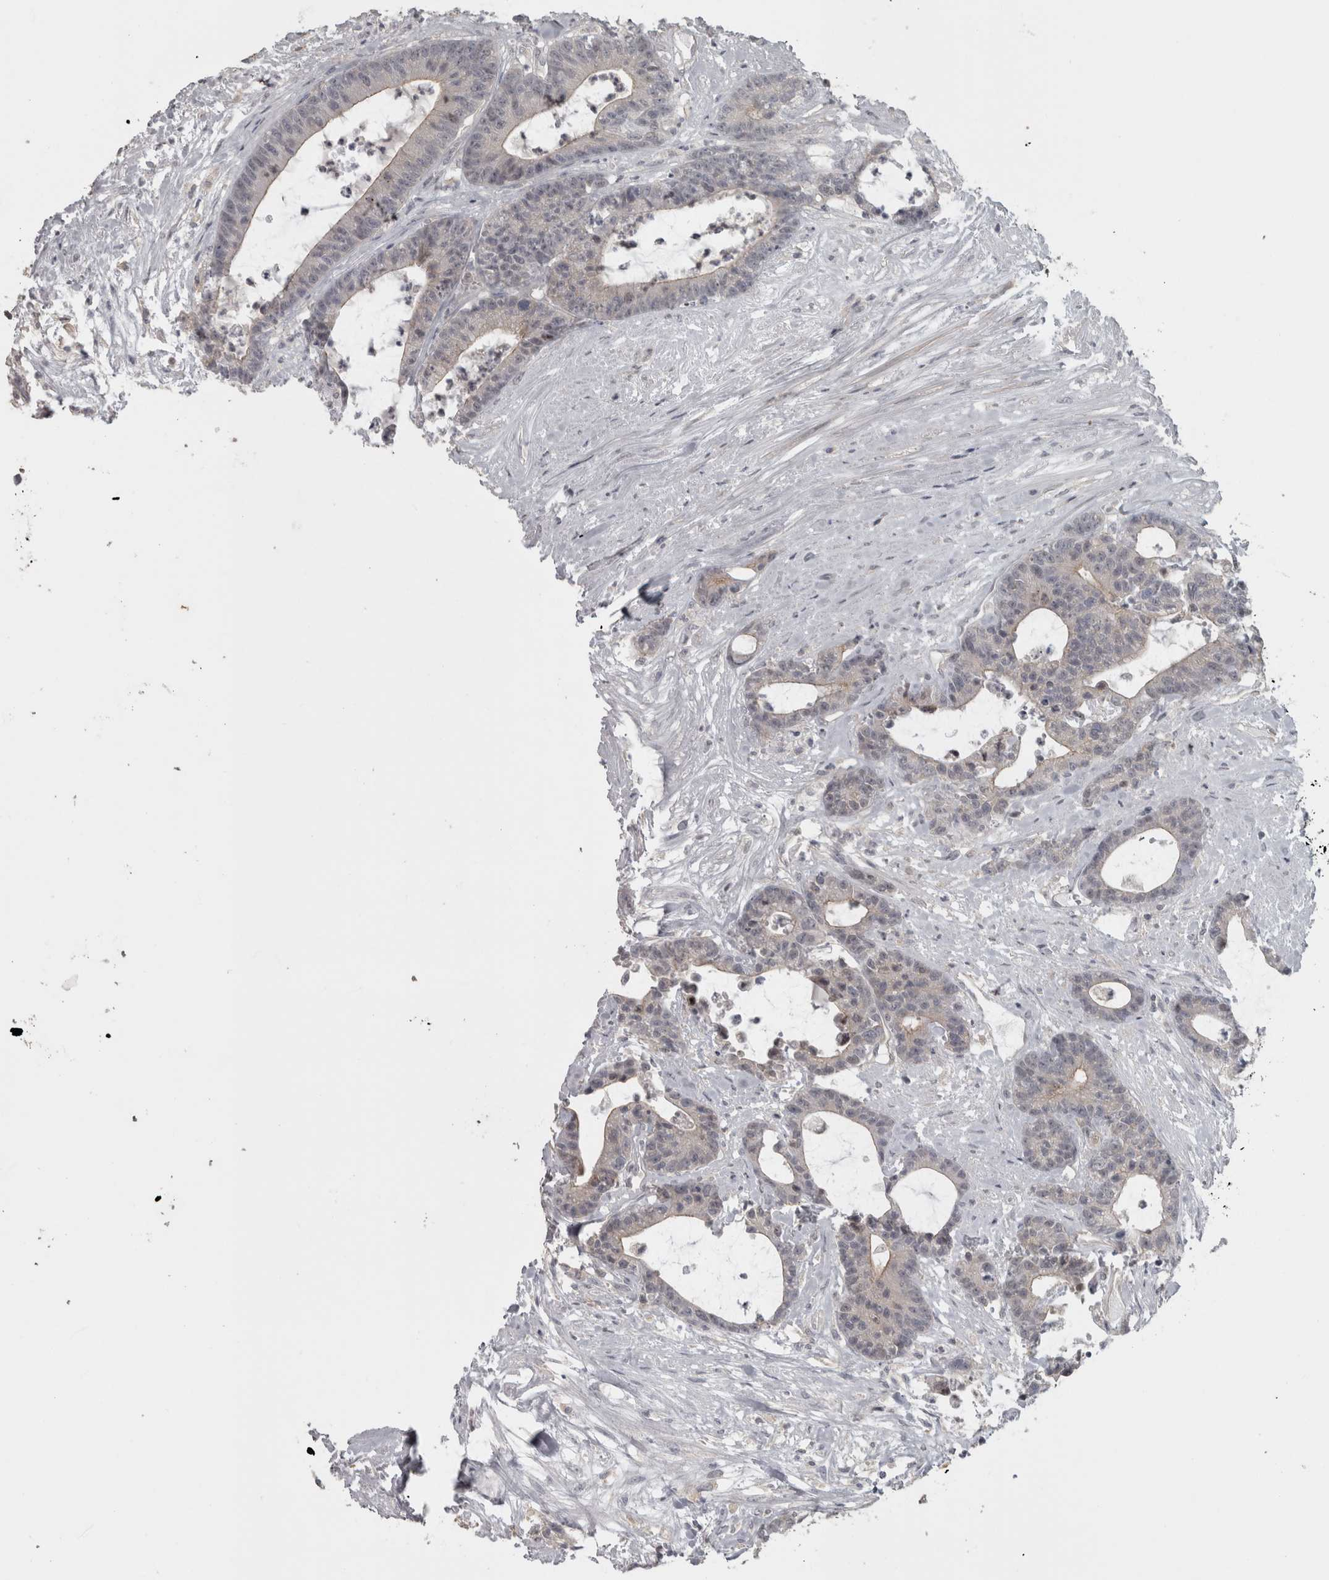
{"staining": {"intensity": "weak", "quantity": "<25%", "location": "cytoplasmic/membranous"}, "tissue": "colorectal cancer", "cell_type": "Tumor cells", "image_type": "cancer", "snomed": [{"axis": "morphology", "description": "Adenocarcinoma, NOS"}, {"axis": "topography", "description": "Colon"}], "caption": "Tumor cells show no significant protein positivity in colorectal cancer (adenocarcinoma). (Immunohistochemistry (ihc), brightfield microscopy, high magnification).", "gene": "PPP1R12B", "patient": {"sex": "female", "age": 84}}